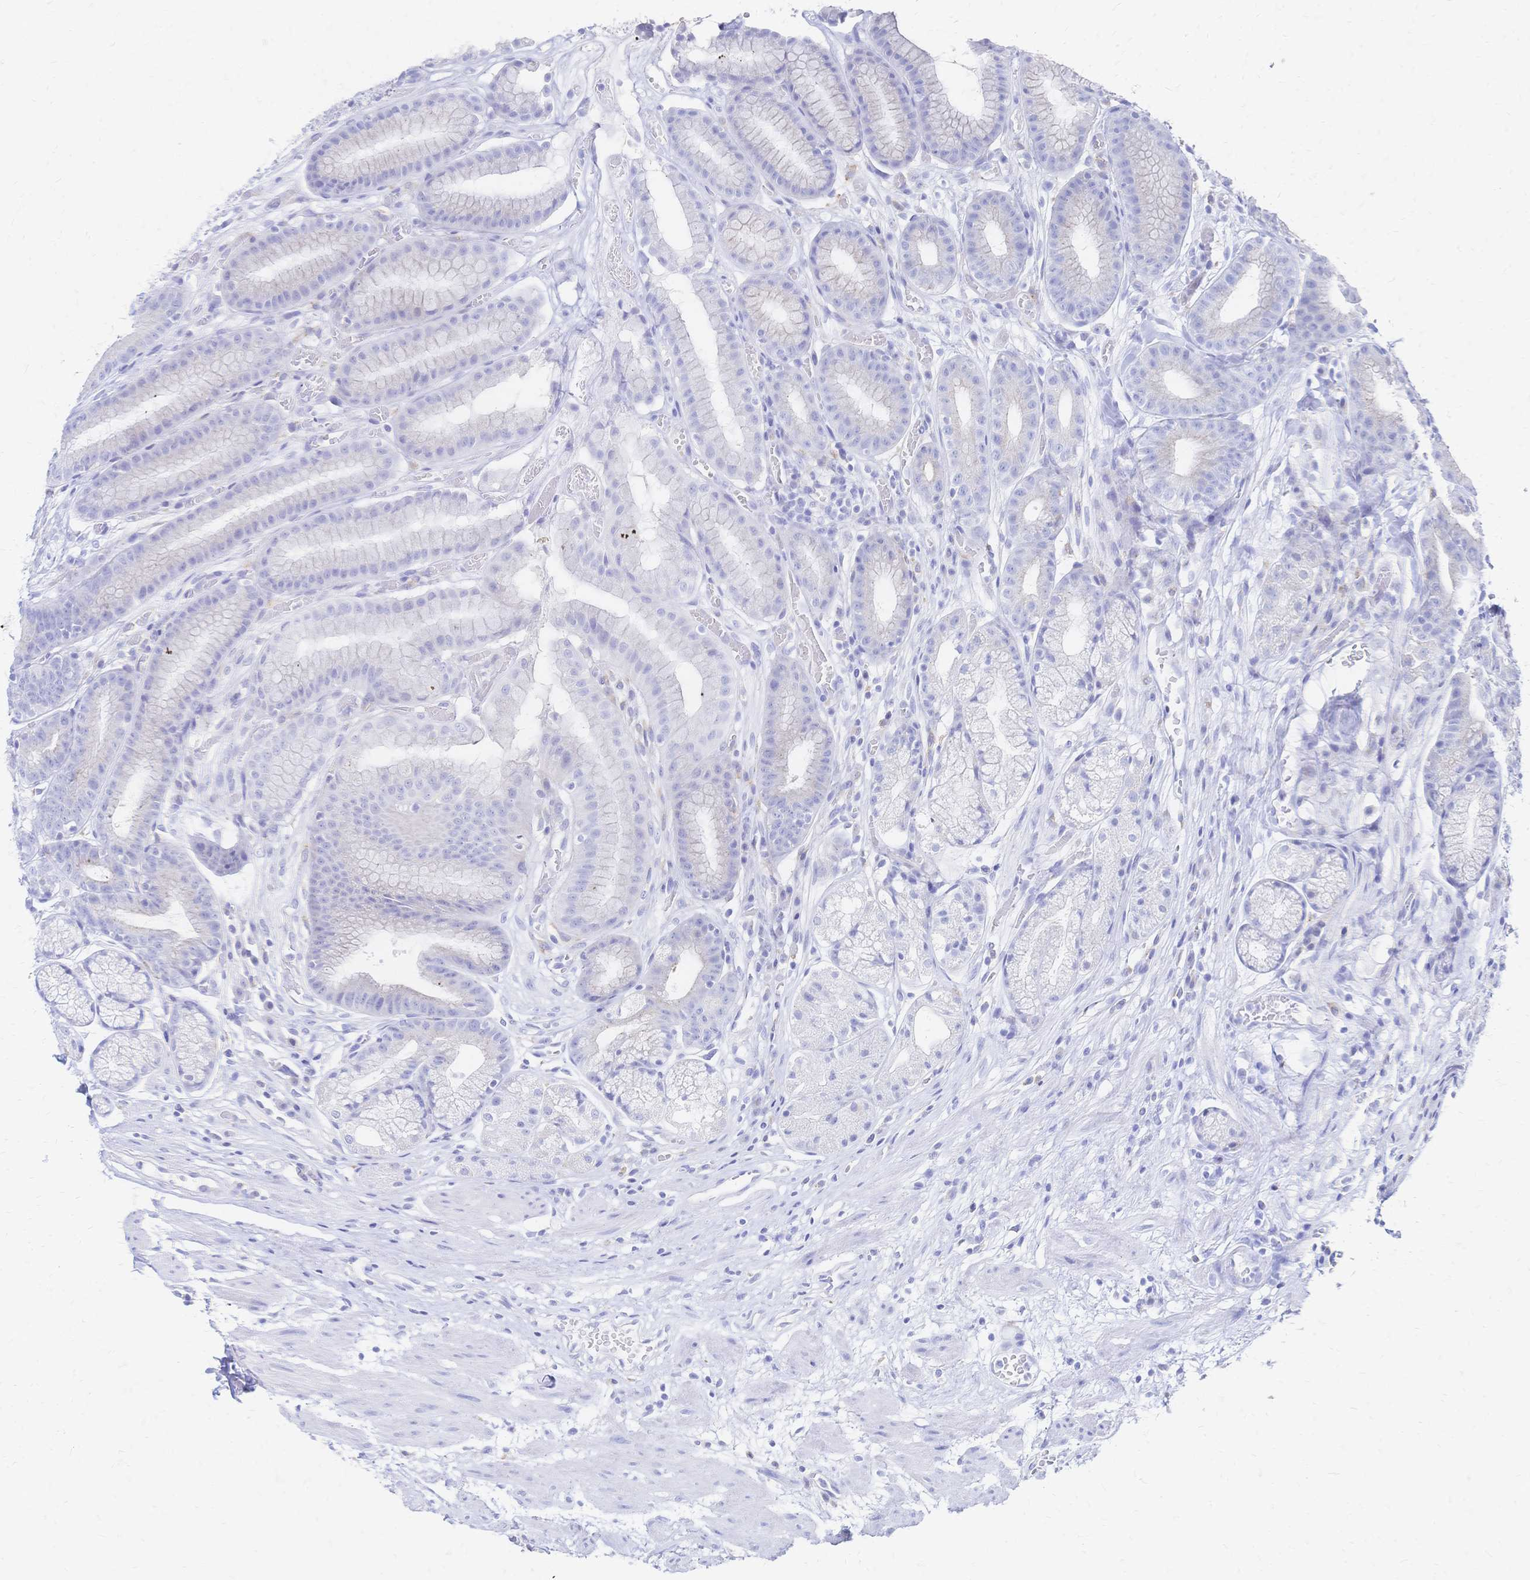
{"staining": {"intensity": "negative", "quantity": "none", "location": "none"}, "tissue": "stomach", "cell_type": "Glandular cells", "image_type": "normal", "snomed": [{"axis": "morphology", "description": "Normal tissue, NOS"}, {"axis": "topography", "description": "Smooth muscle"}, {"axis": "topography", "description": "Stomach"}], "caption": "There is no significant staining in glandular cells of stomach. (IHC, brightfield microscopy, high magnification).", "gene": "SLC5A1", "patient": {"sex": "male", "age": 70}}